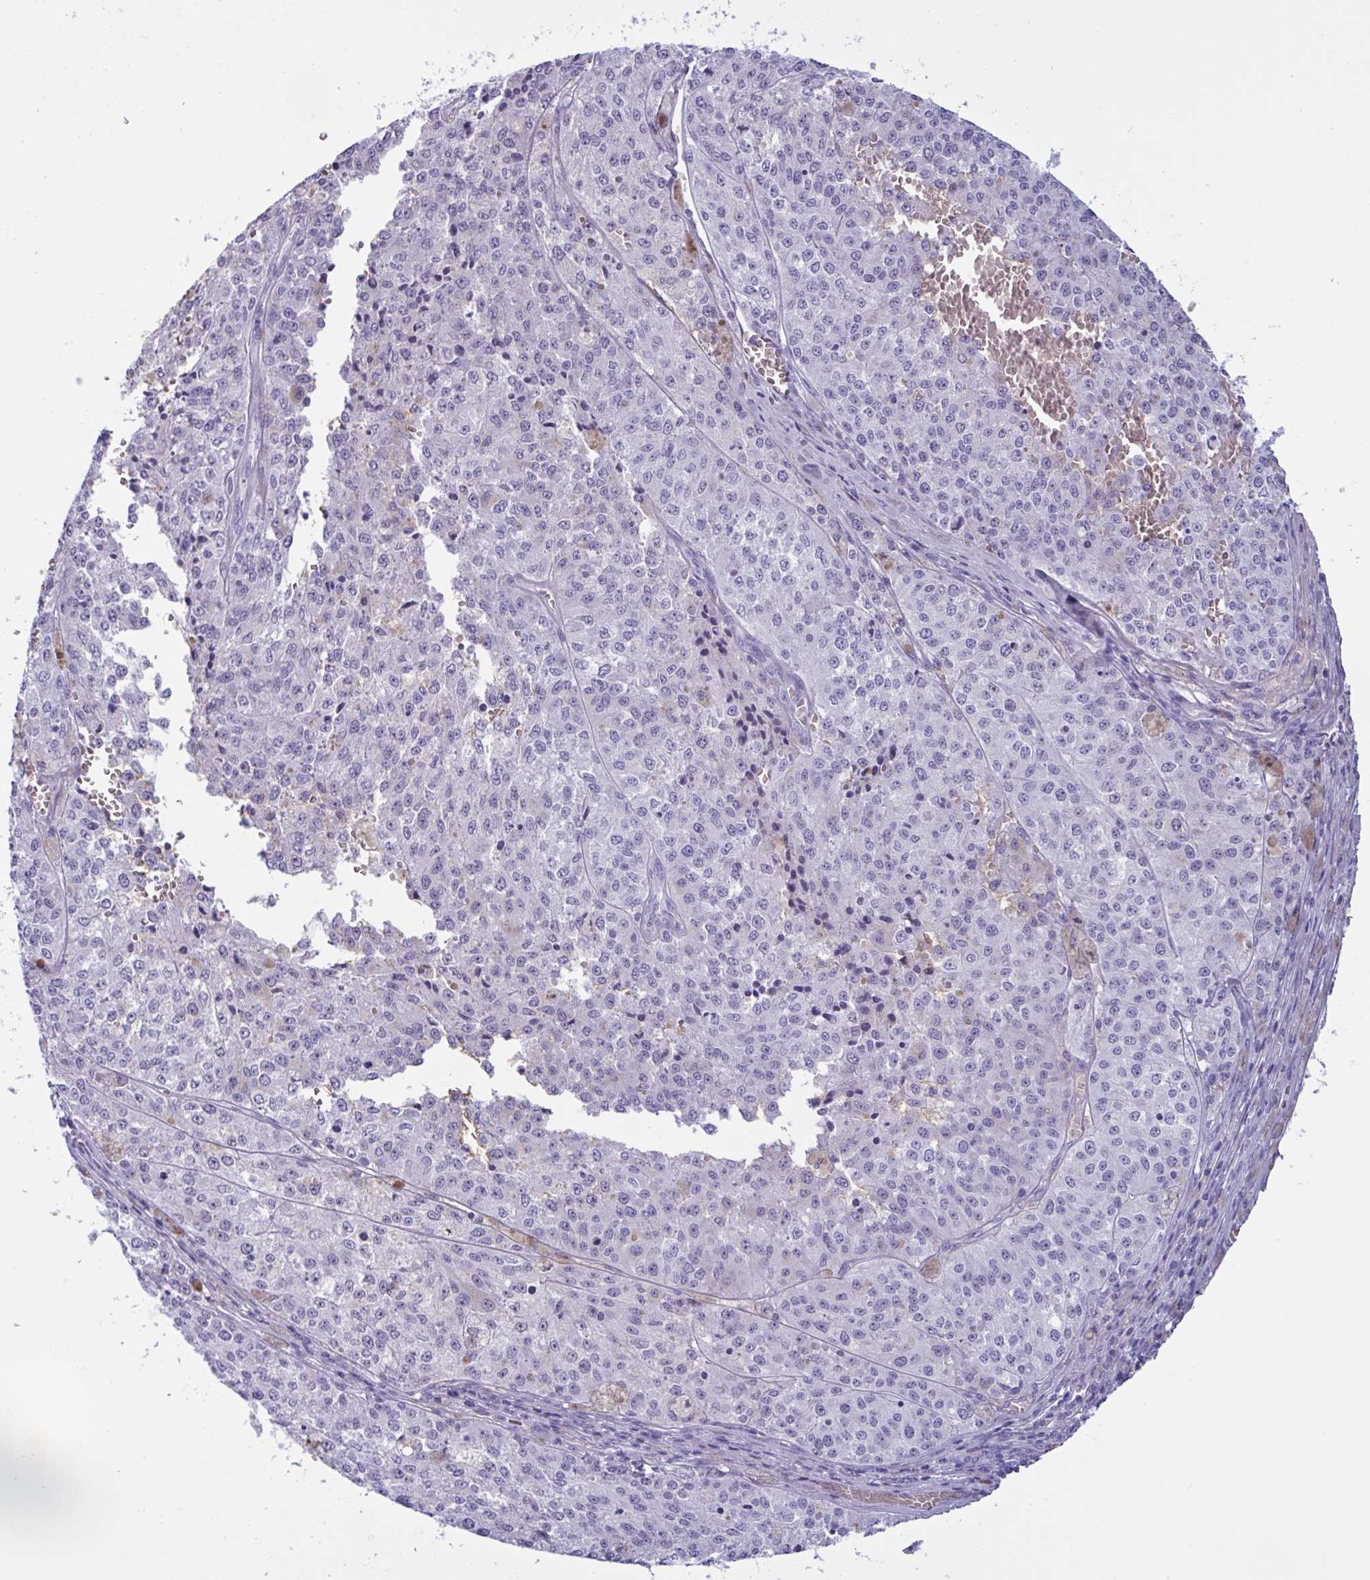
{"staining": {"intensity": "negative", "quantity": "none", "location": "none"}, "tissue": "melanoma", "cell_type": "Tumor cells", "image_type": "cancer", "snomed": [{"axis": "morphology", "description": "Malignant melanoma, Metastatic site"}, {"axis": "topography", "description": "Lymph node"}], "caption": "Human malignant melanoma (metastatic site) stained for a protein using immunohistochemistry (IHC) exhibits no staining in tumor cells.", "gene": "SLC2A1", "patient": {"sex": "female", "age": 64}}